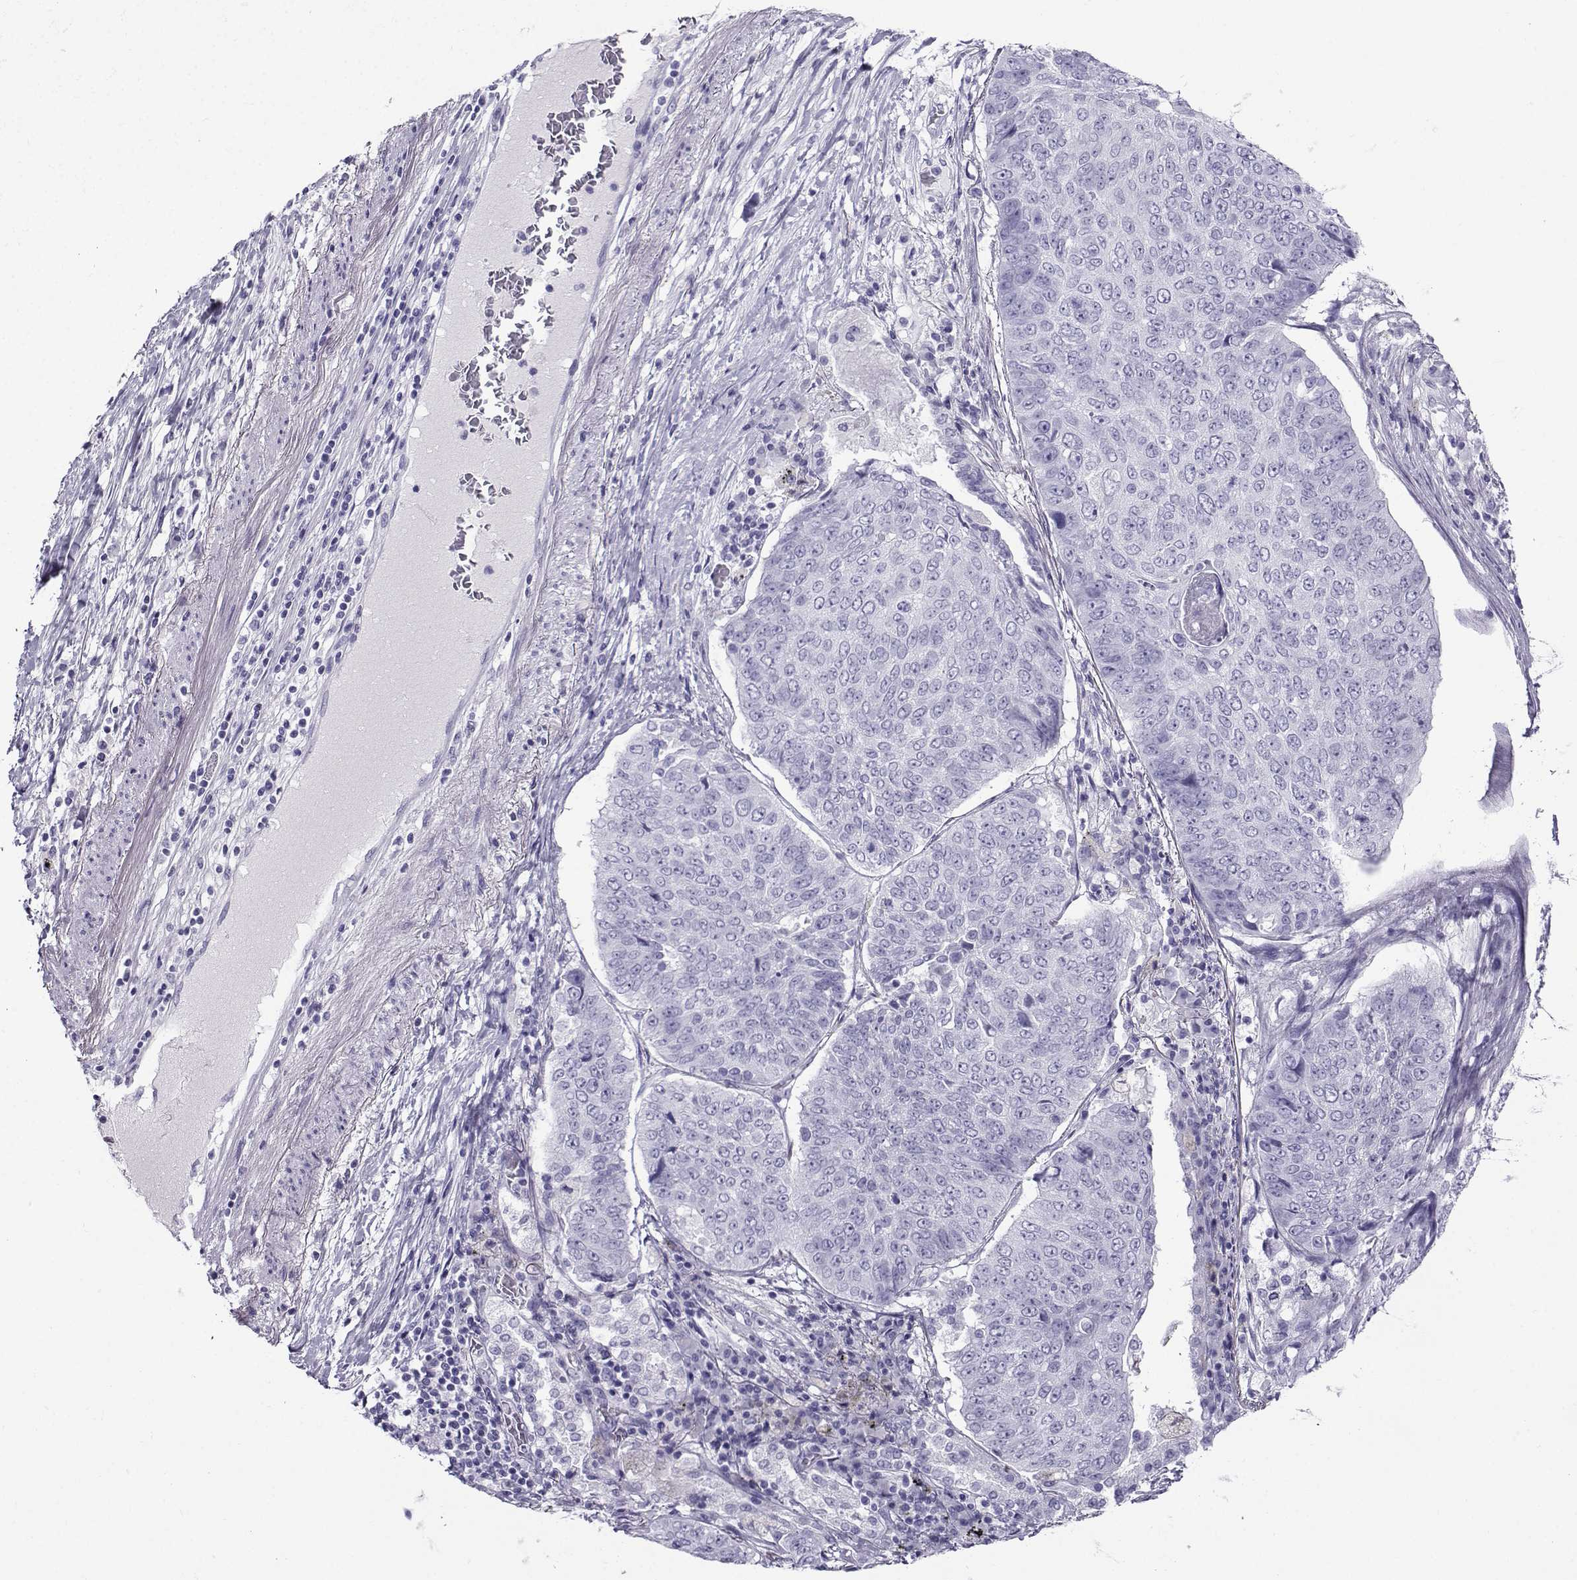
{"staining": {"intensity": "negative", "quantity": "none", "location": "none"}, "tissue": "lung cancer", "cell_type": "Tumor cells", "image_type": "cancer", "snomed": [{"axis": "morphology", "description": "Normal tissue, NOS"}, {"axis": "morphology", "description": "Squamous cell carcinoma, NOS"}, {"axis": "topography", "description": "Bronchus"}, {"axis": "topography", "description": "Lung"}], "caption": "Immunohistochemistry histopathology image of lung squamous cell carcinoma stained for a protein (brown), which shows no positivity in tumor cells. (Immunohistochemistry, brightfield microscopy, high magnification).", "gene": "CRYBB1", "patient": {"sex": "male", "age": 64}}